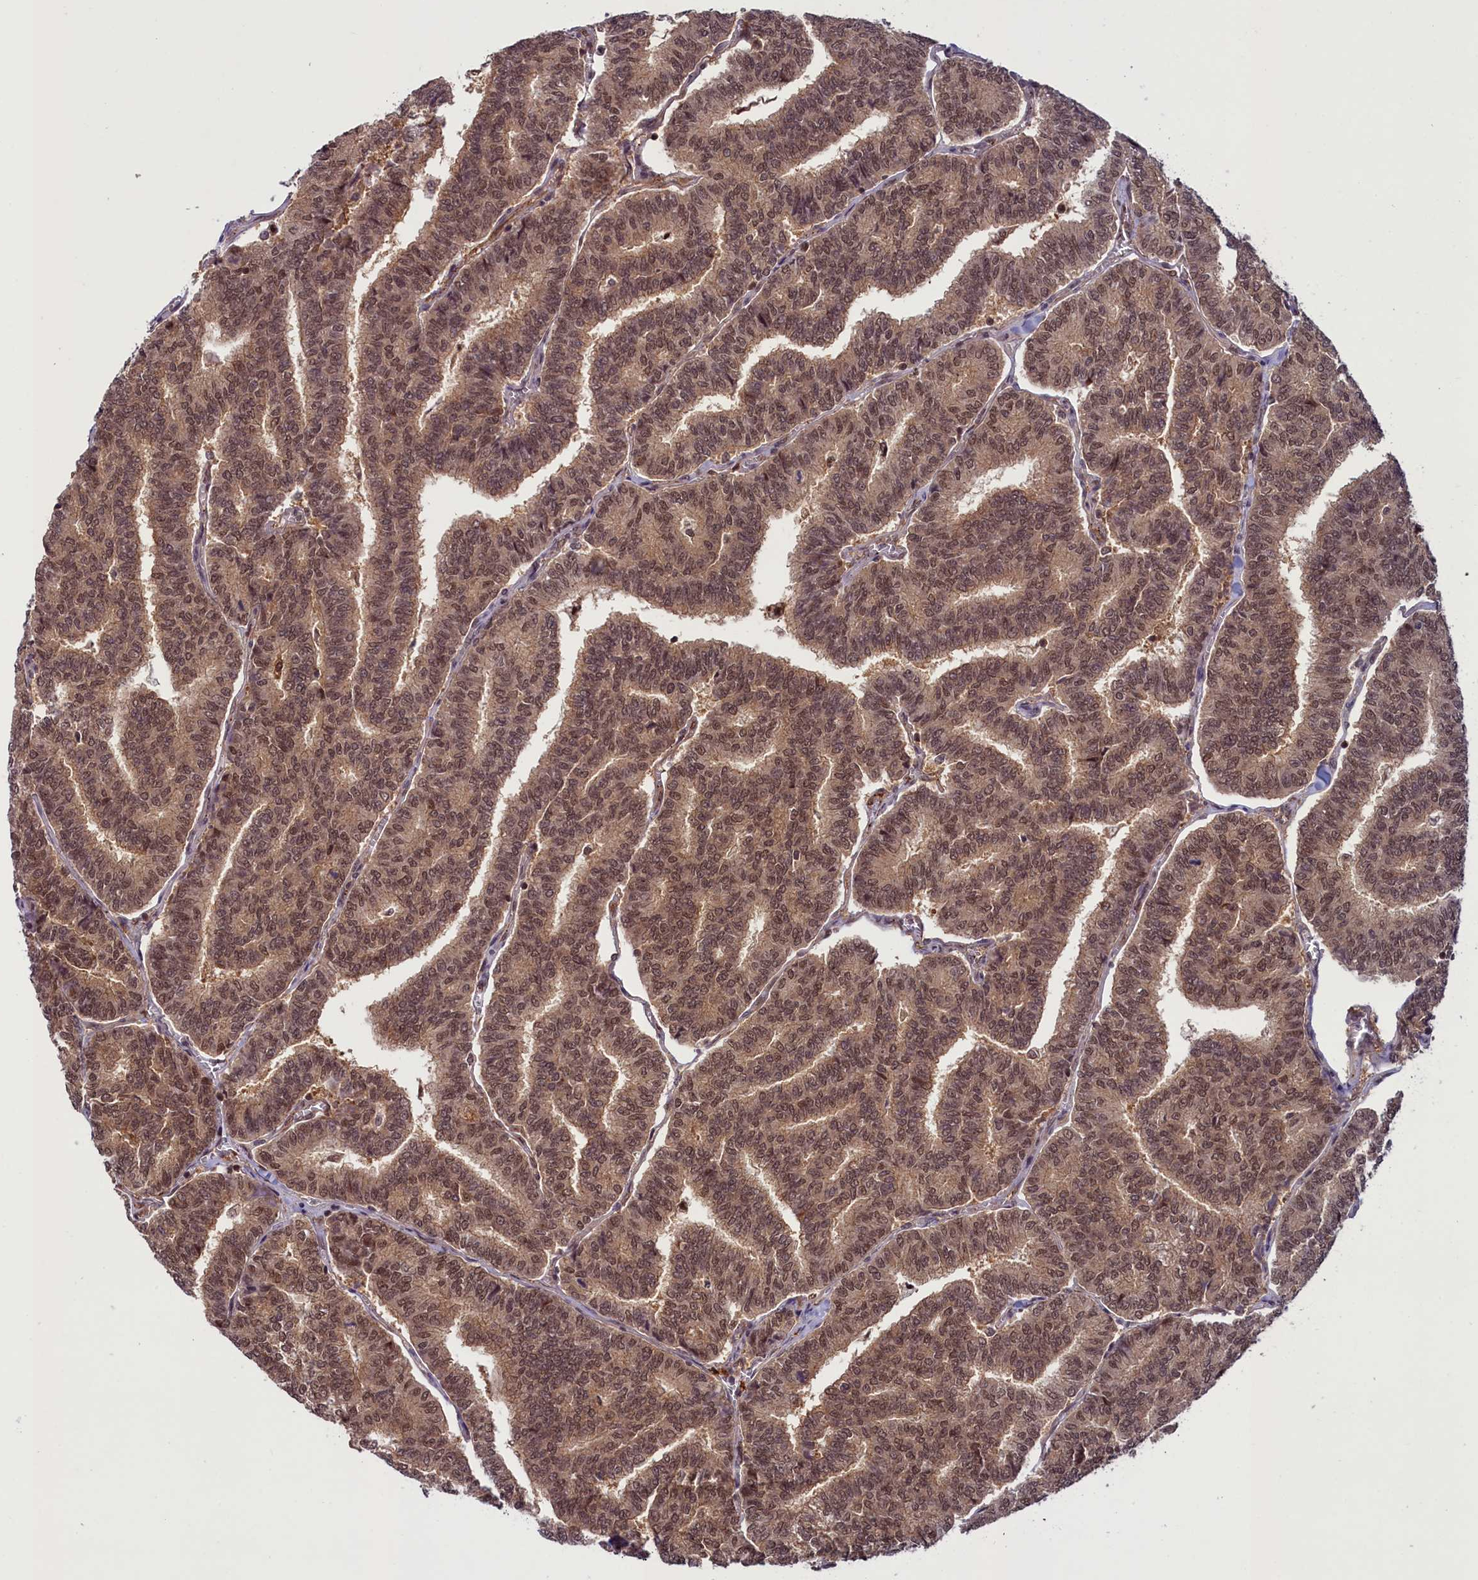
{"staining": {"intensity": "moderate", "quantity": ">75%", "location": "cytoplasmic/membranous,nuclear"}, "tissue": "thyroid cancer", "cell_type": "Tumor cells", "image_type": "cancer", "snomed": [{"axis": "morphology", "description": "Papillary adenocarcinoma, NOS"}, {"axis": "topography", "description": "Thyroid gland"}], "caption": "The micrograph exhibits a brown stain indicating the presence of a protein in the cytoplasmic/membranous and nuclear of tumor cells in thyroid cancer (papillary adenocarcinoma). (DAB (3,3'-diaminobenzidine) IHC, brown staining for protein, blue staining for nuclei).", "gene": "SLC7A6OS", "patient": {"sex": "female", "age": 35}}